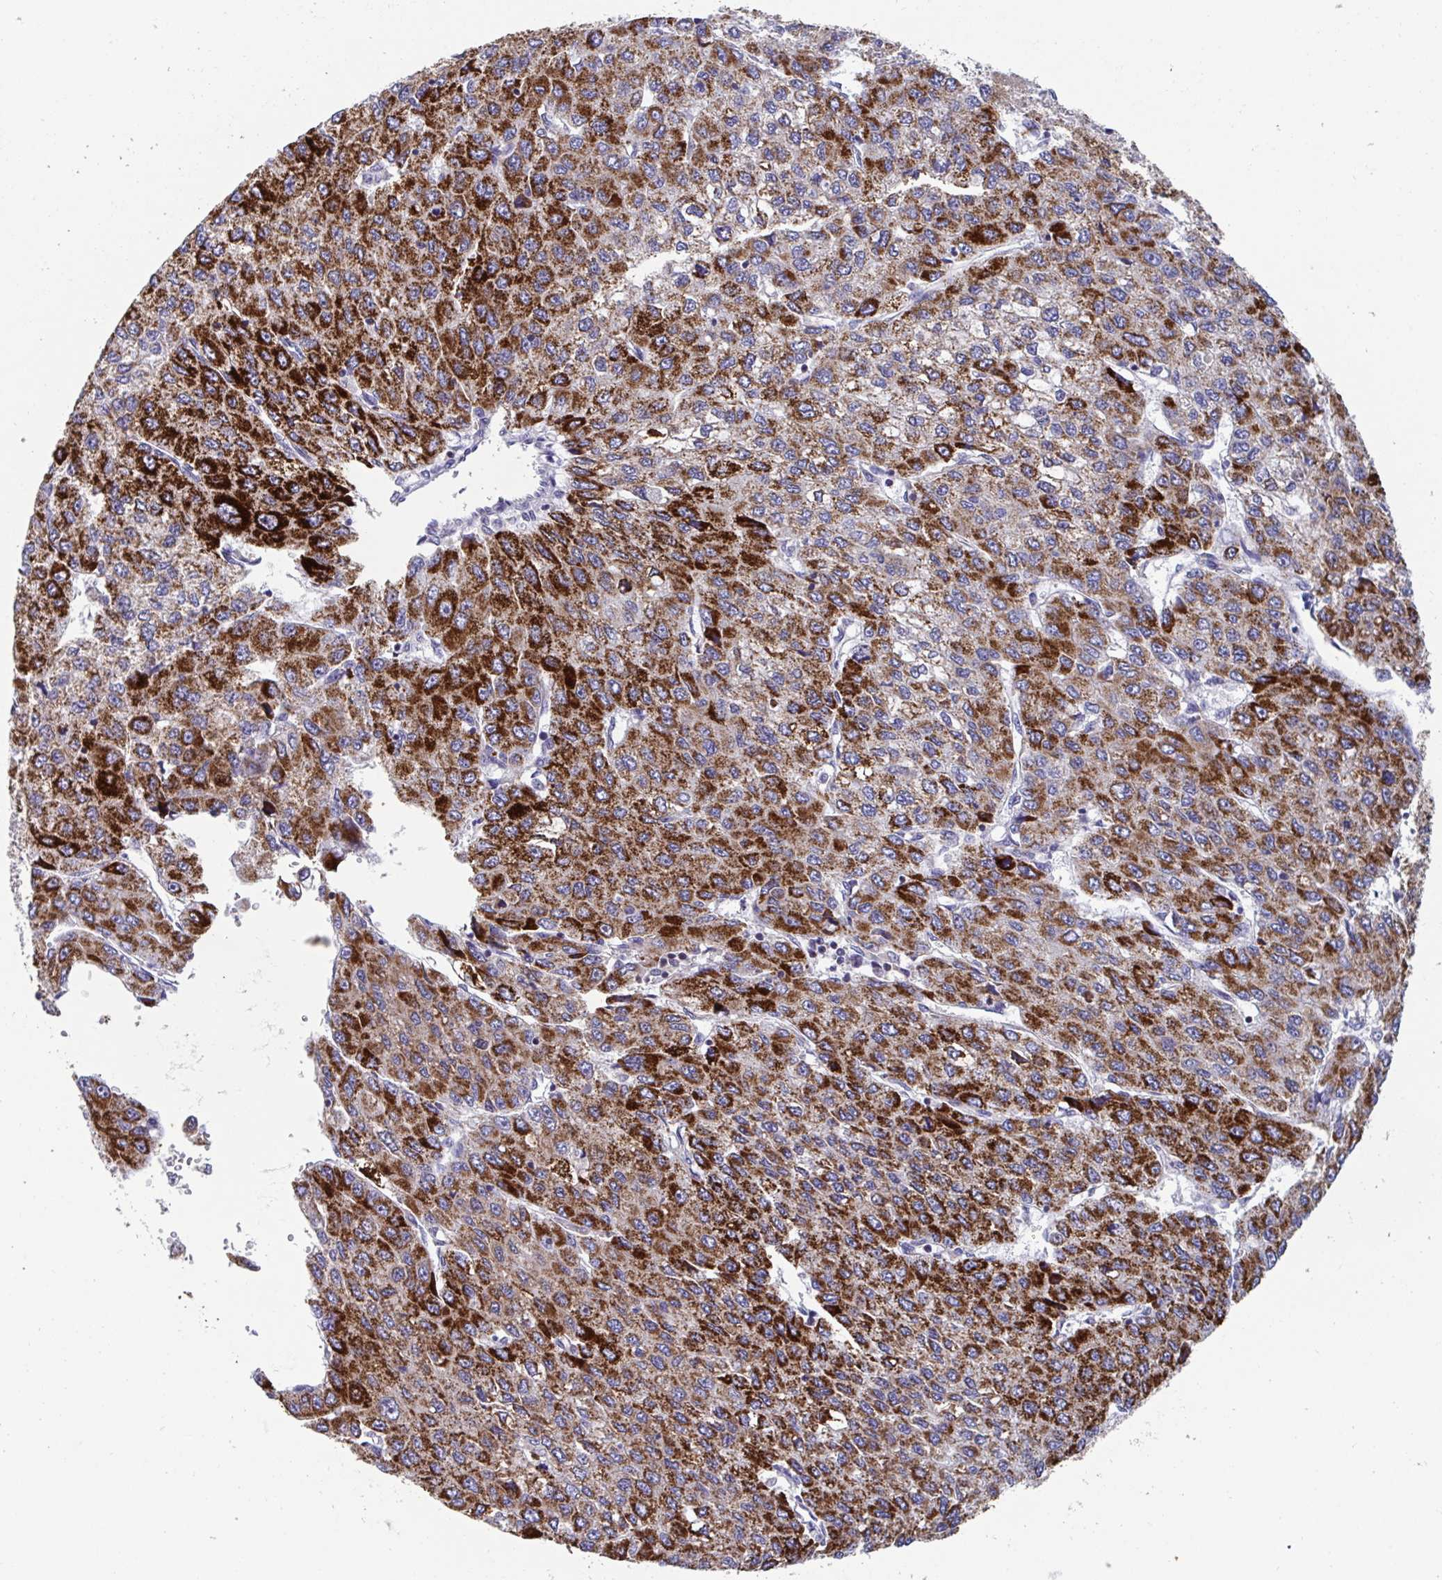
{"staining": {"intensity": "strong", "quantity": ">75%", "location": "cytoplasmic/membranous"}, "tissue": "liver cancer", "cell_type": "Tumor cells", "image_type": "cancer", "snomed": [{"axis": "morphology", "description": "Carcinoma, Hepatocellular, NOS"}, {"axis": "topography", "description": "Liver"}], "caption": "This is a photomicrograph of immunohistochemistry (IHC) staining of liver hepatocellular carcinoma, which shows strong positivity in the cytoplasmic/membranous of tumor cells.", "gene": "BCAT2", "patient": {"sex": "female", "age": 66}}